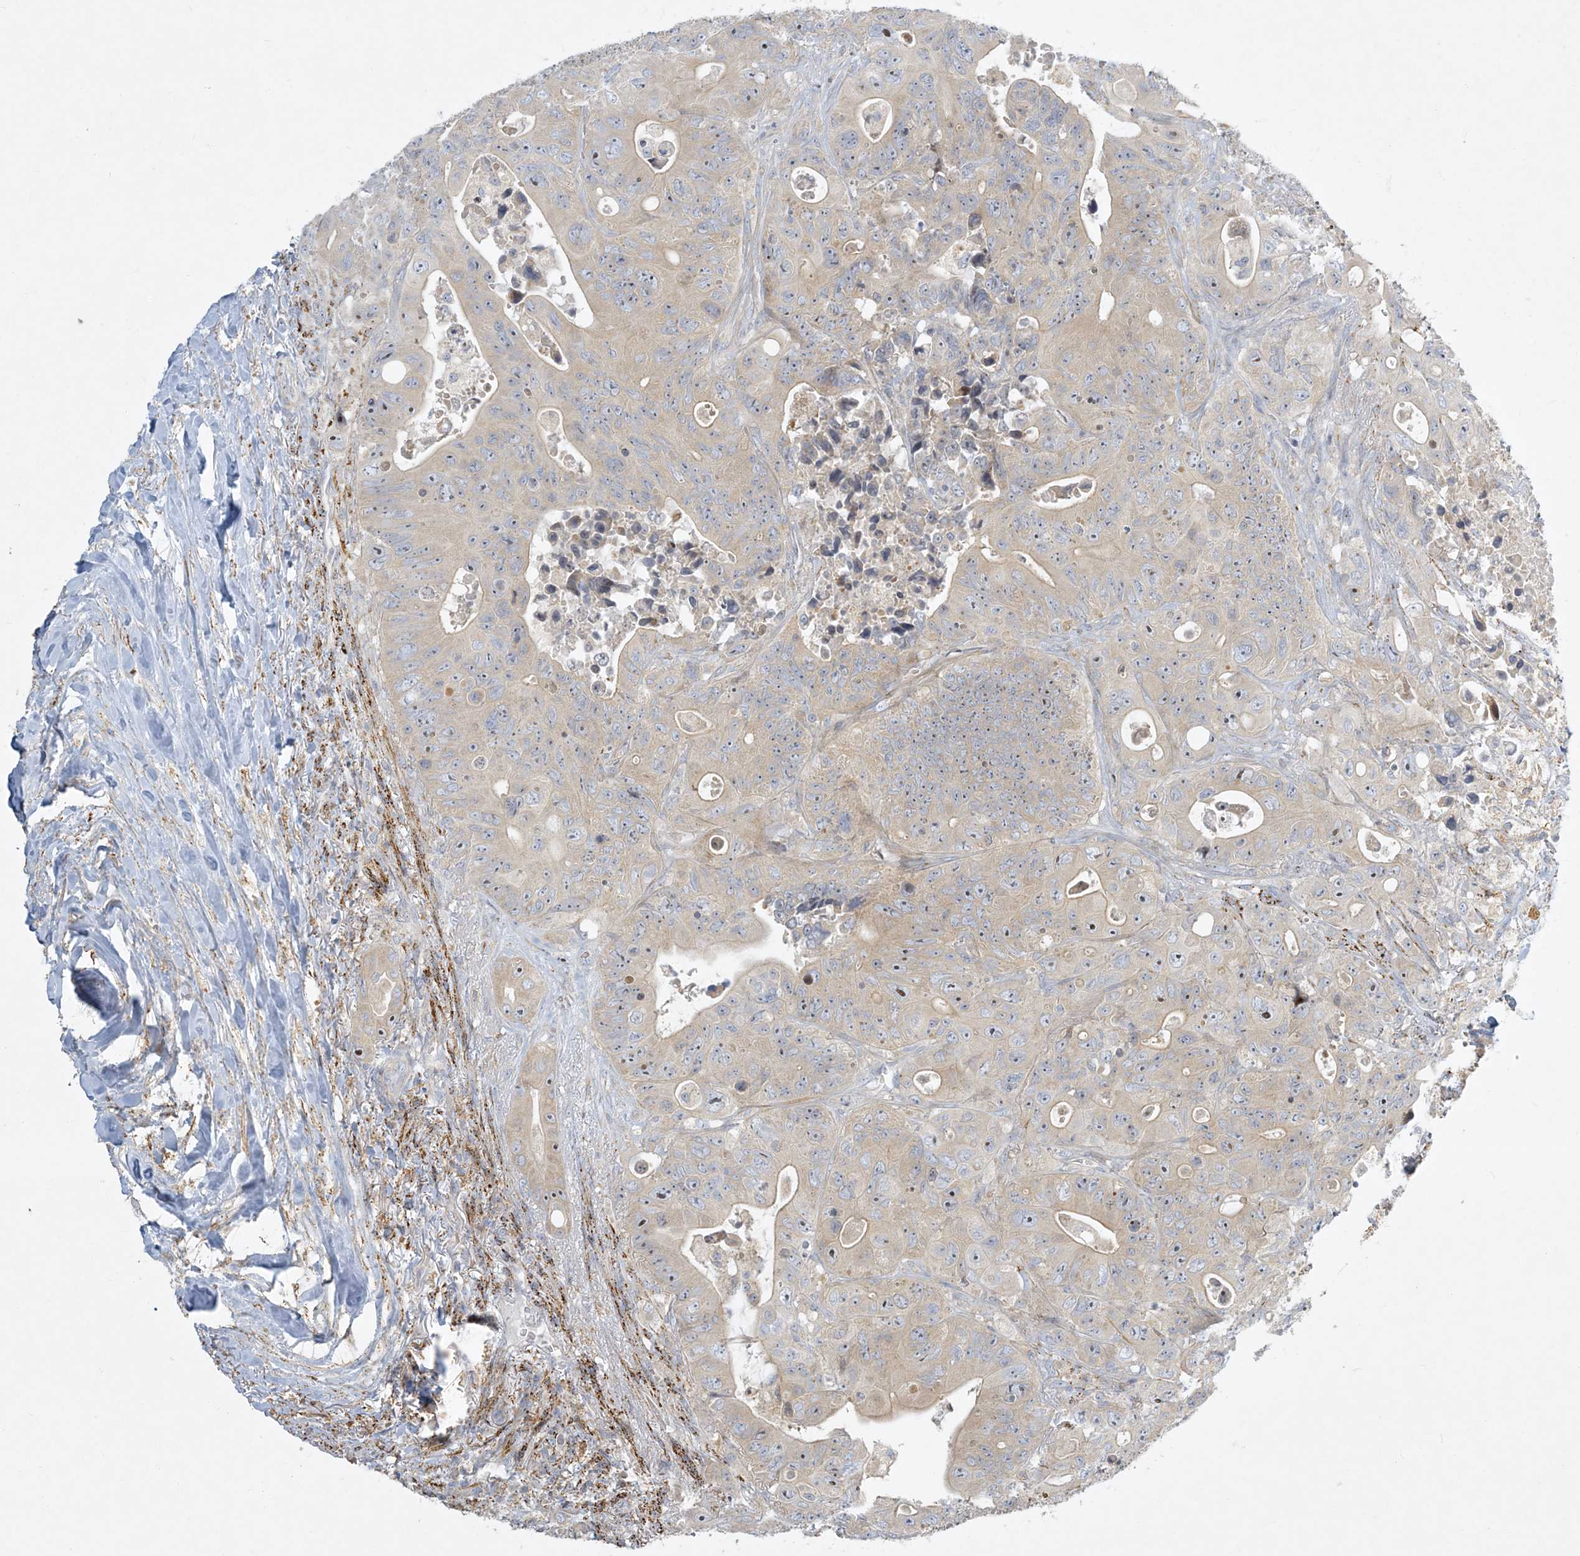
{"staining": {"intensity": "weak", "quantity": "25%-75%", "location": "cytoplasmic/membranous,nuclear"}, "tissue": "colorectal cancer", "cell_type": "Tumor cells", "image_type": "cancer", "snomed": [{"axis": "morphology", "description": "Adenocarcinoma, NOS"}, {"axis": "topography", "description": "Colon"}], "caption": "A micrograph of human colorectal adenocarcinoma stained for a protein displays weak cytoplasmic/membranous and nuclear brown staining in tumor cells. The staining is performed using DAB (3,3'-diaminobenzidine) brown chromogen to label protein expression. The nuclei are counter-stained blue using hematoxylin.", "gene": "LTN1", "patient": {"sex": "female", "age": 46}}